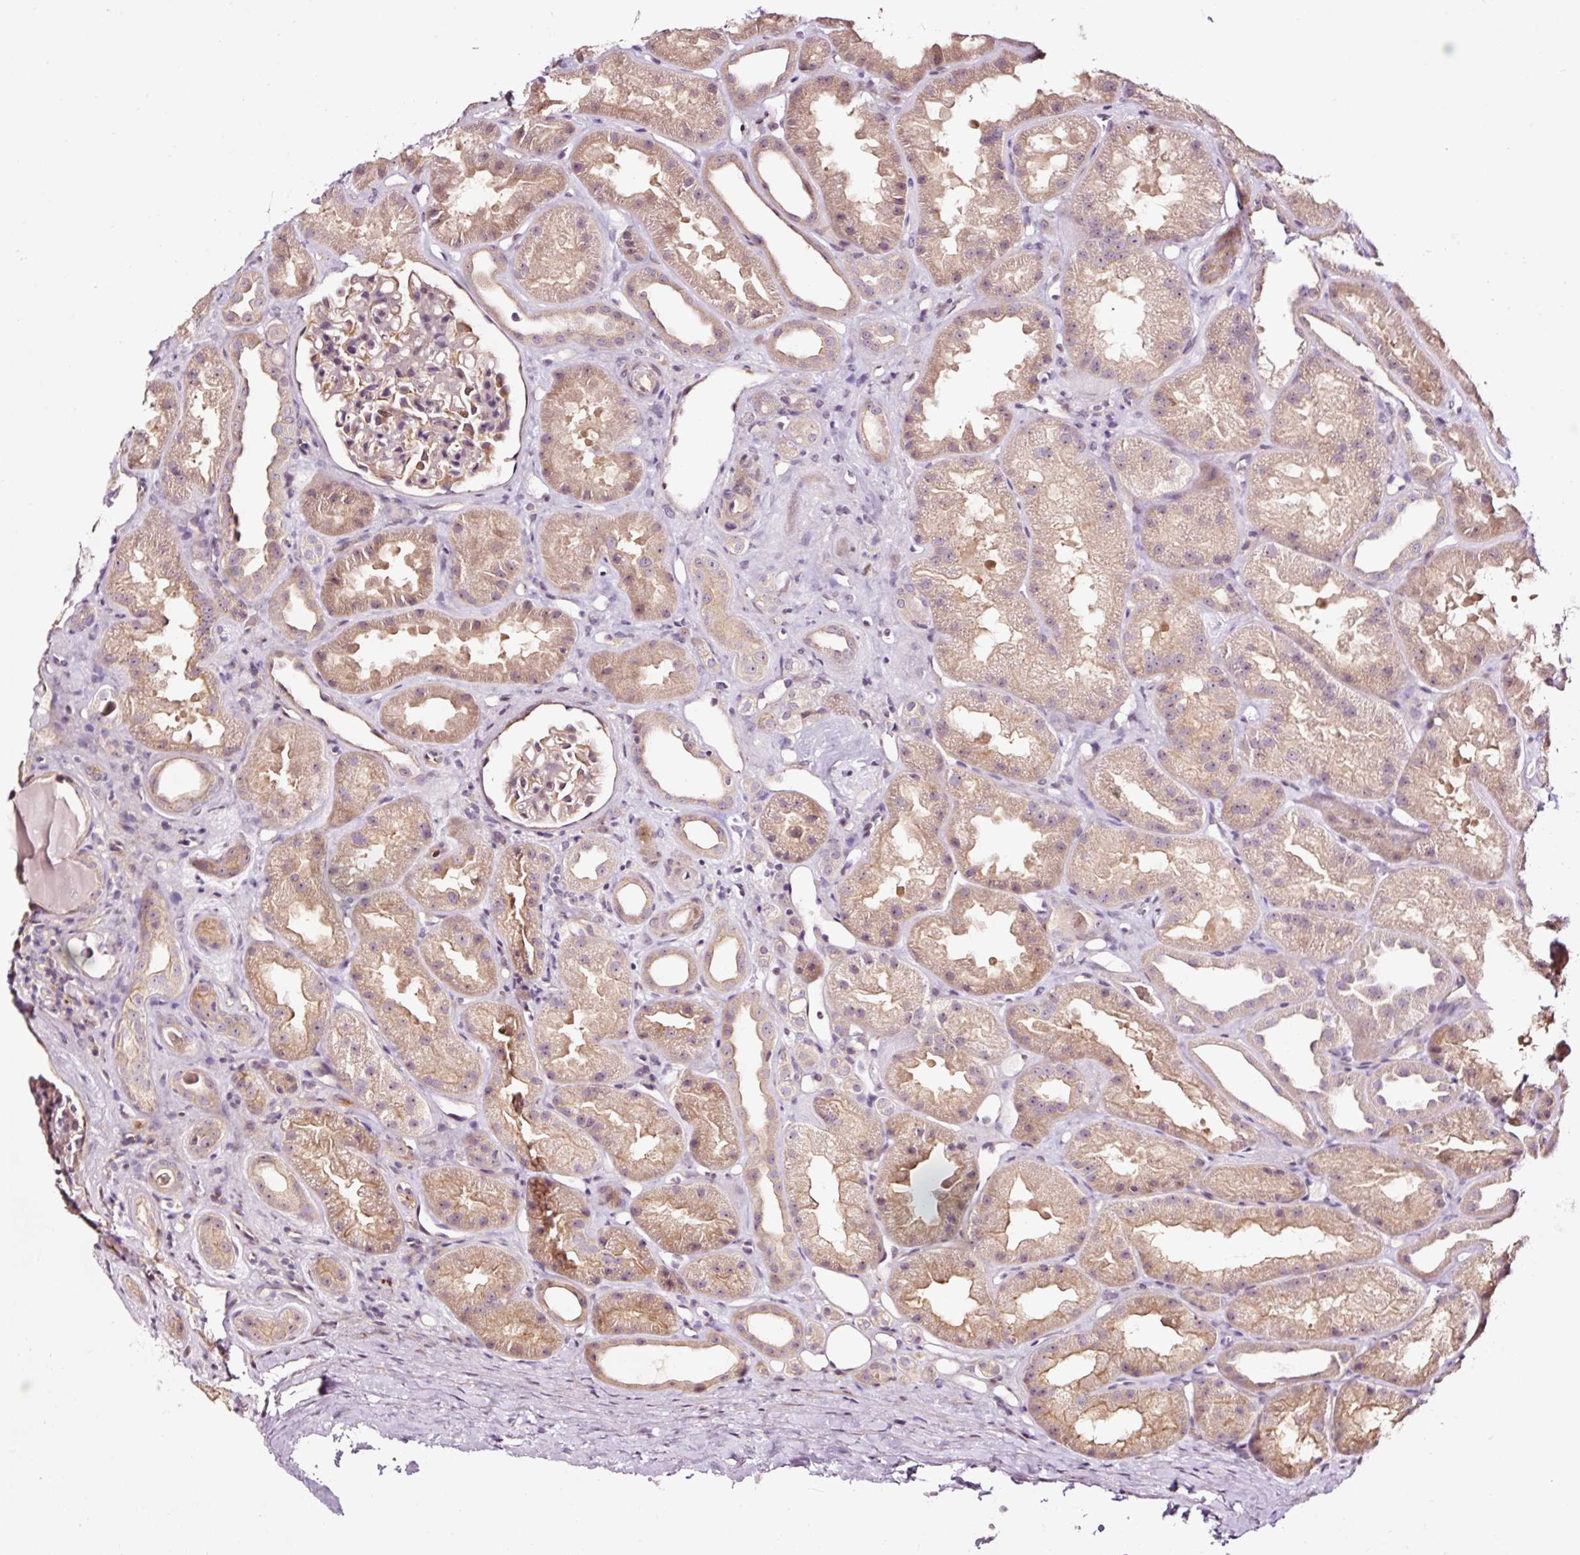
{"staining": {"intensity": "moderate", "quantity": "<25%", "location": "cytoplasmic/membranous"}, "tissue": "kidney", "cell_type": "Cells in glomeruli", "image_type": "normal", "snomed": [{"axis": "morphology", "description": "Normal tissue, NOS"}, {"axis": "topography", "description": "Kidney"}], "caption": "Protein staining demonstrates moderate cytoplasmic/membranous expression in about <25% of cells in glomeruli in benign kidney.", "gene": "UTP14A", "patient": {"sex": "male", "age": 61}}